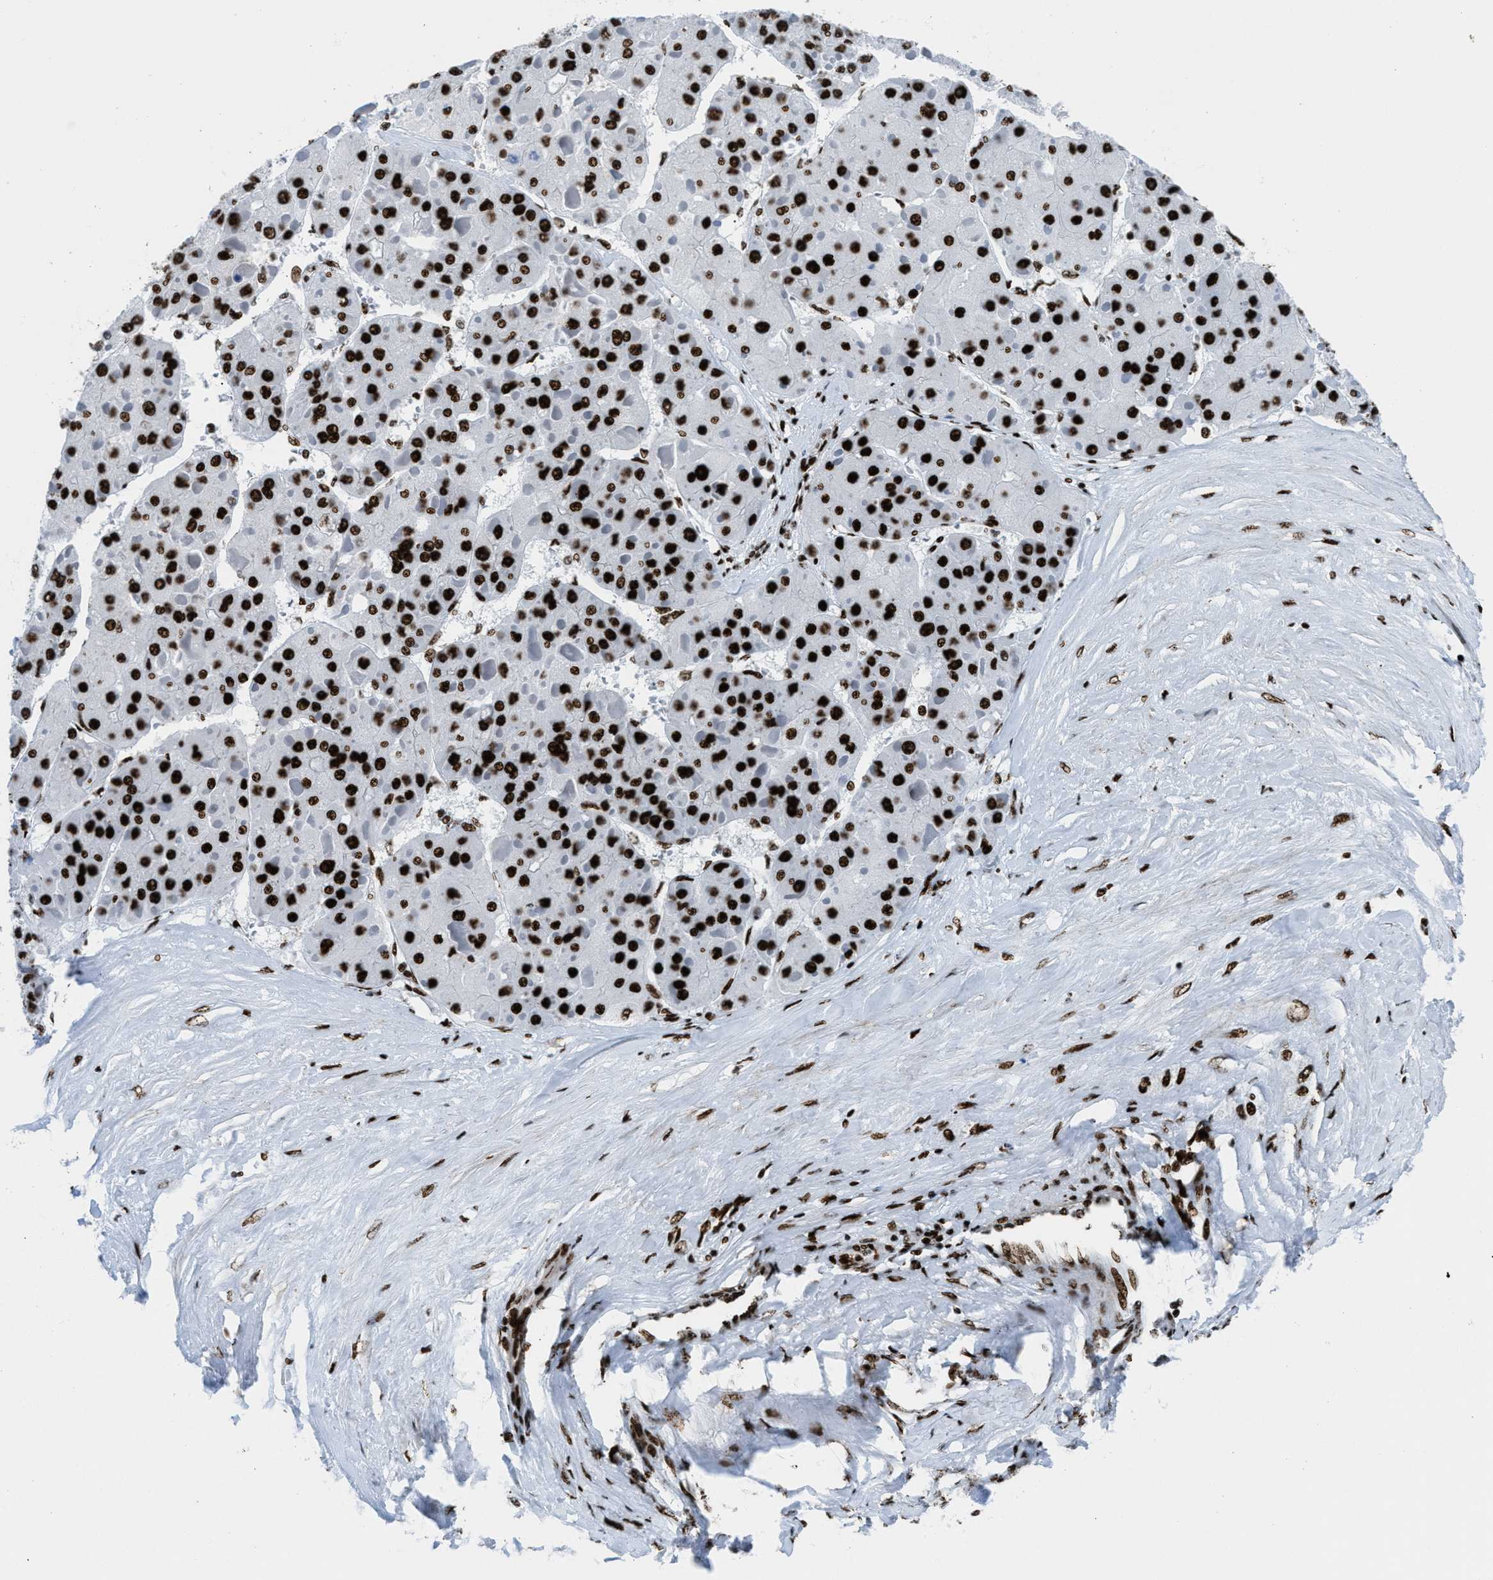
{"staining": {"intensity": "strong", "quantity": ">75%", "location": "nuclear"}, "tissue": "liver cancer", "cell_type": "Tumor cells", "image_type": "cancer", "snomed": [{"axis": "morphology", "description": "Carcinoma, Hepatocellular, NOS"}, {"axis": "topography", "description": "Liver"}], "caption": "Human liver cancer (hepatocellular carcinoma) stained for a protein (brown) displays strong nuclear positive expression in approximately >75% of tumor cells.", "gene": "NONO", "patient": {"sex": "female", "age": 73}}